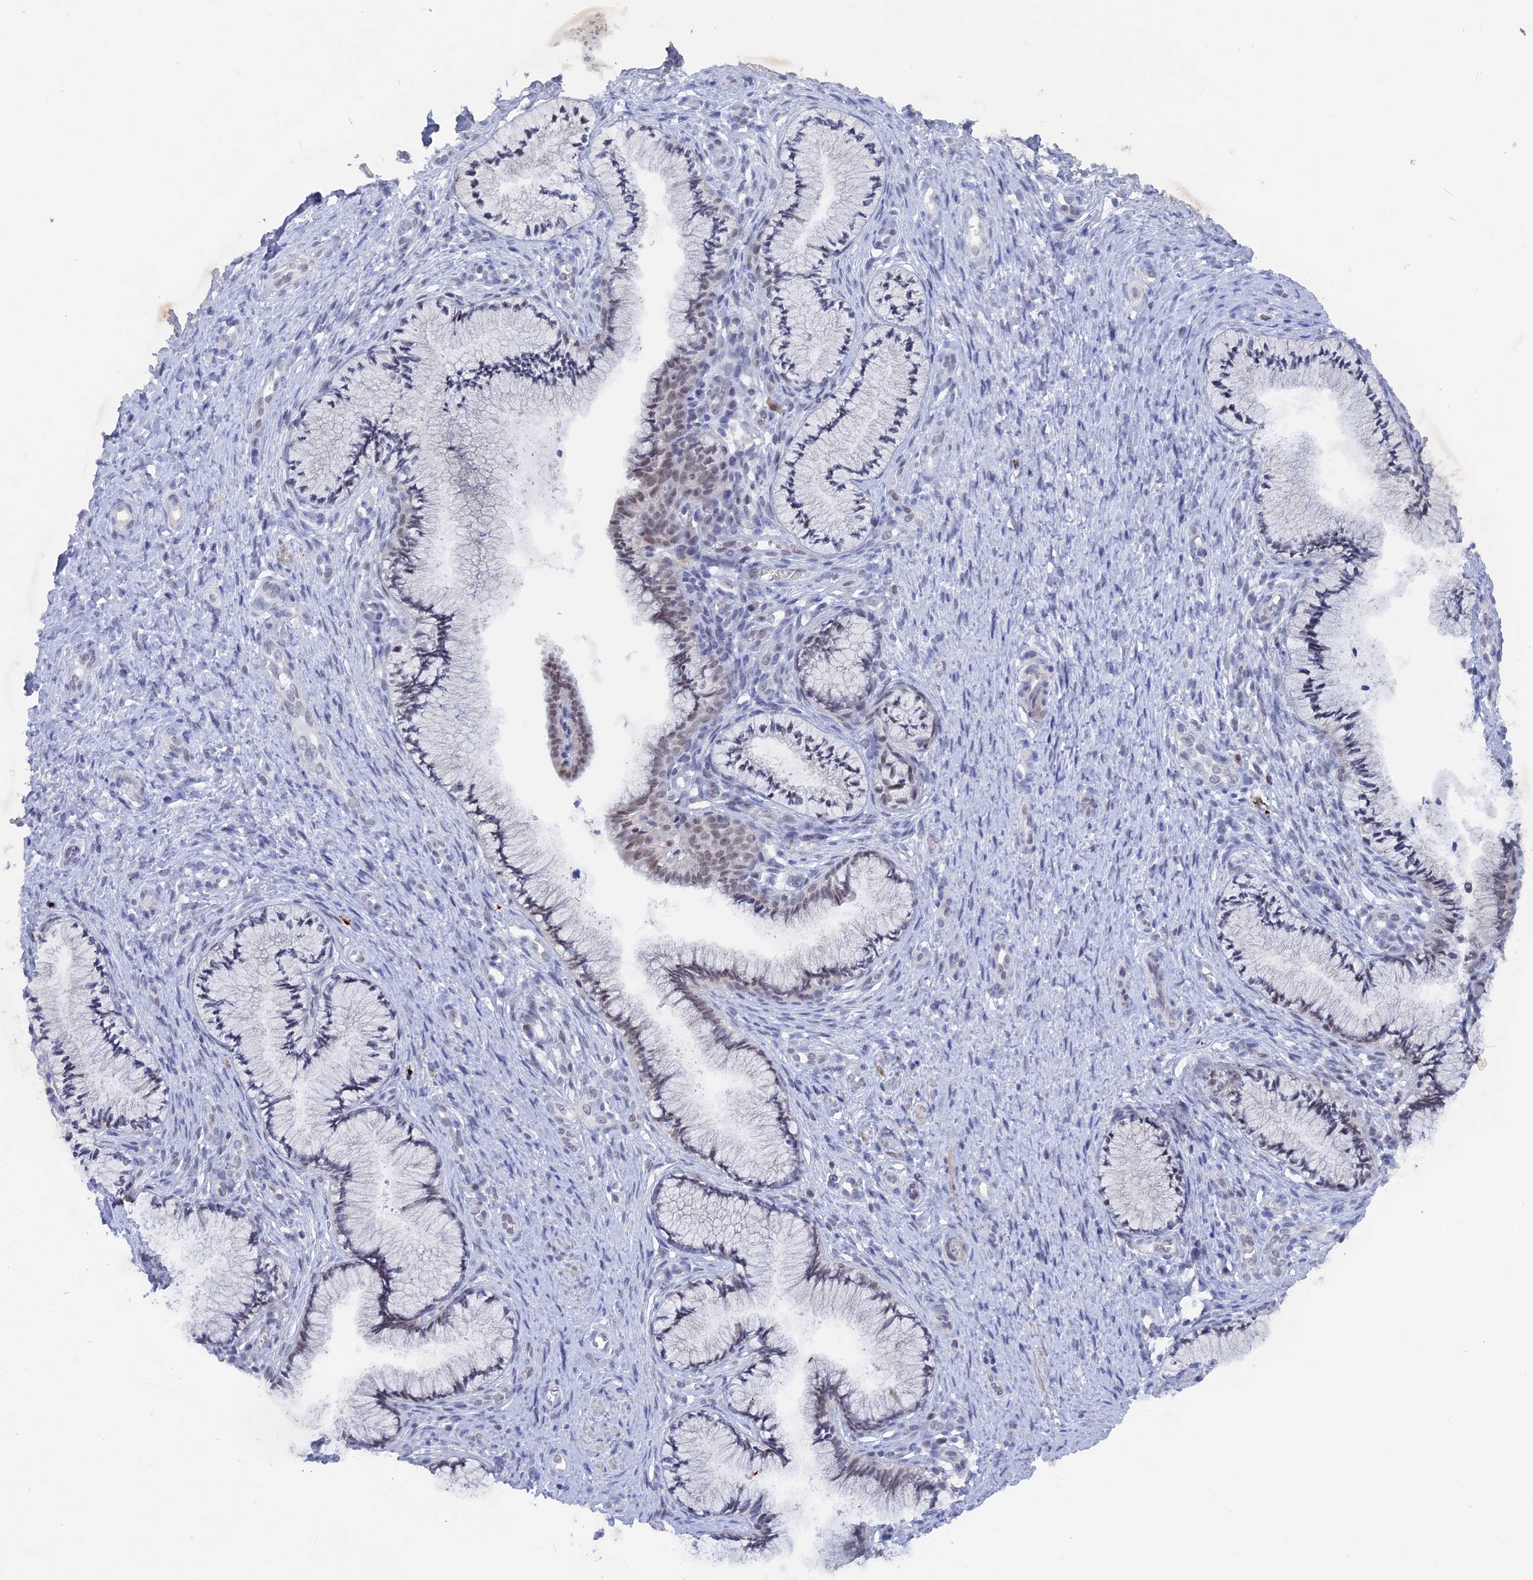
{"staining": {"intensity": "weak", "quantity": "<25%", "location": "nuclear"}, "tissue": "cervix", "cell_type": "Glandular cells", "image_type": "normal", "snomed": [{"axis": "morphology", "description": "Normal tissue, NOS"}, {"axis": "topography", "description": "Cervix"}], "caption": "A photomicrograph of cervix stained for a protein shows no brown staining in glandular cells.", "gene": "BRD2", "patient": {"sex": "female", "age": 36}}